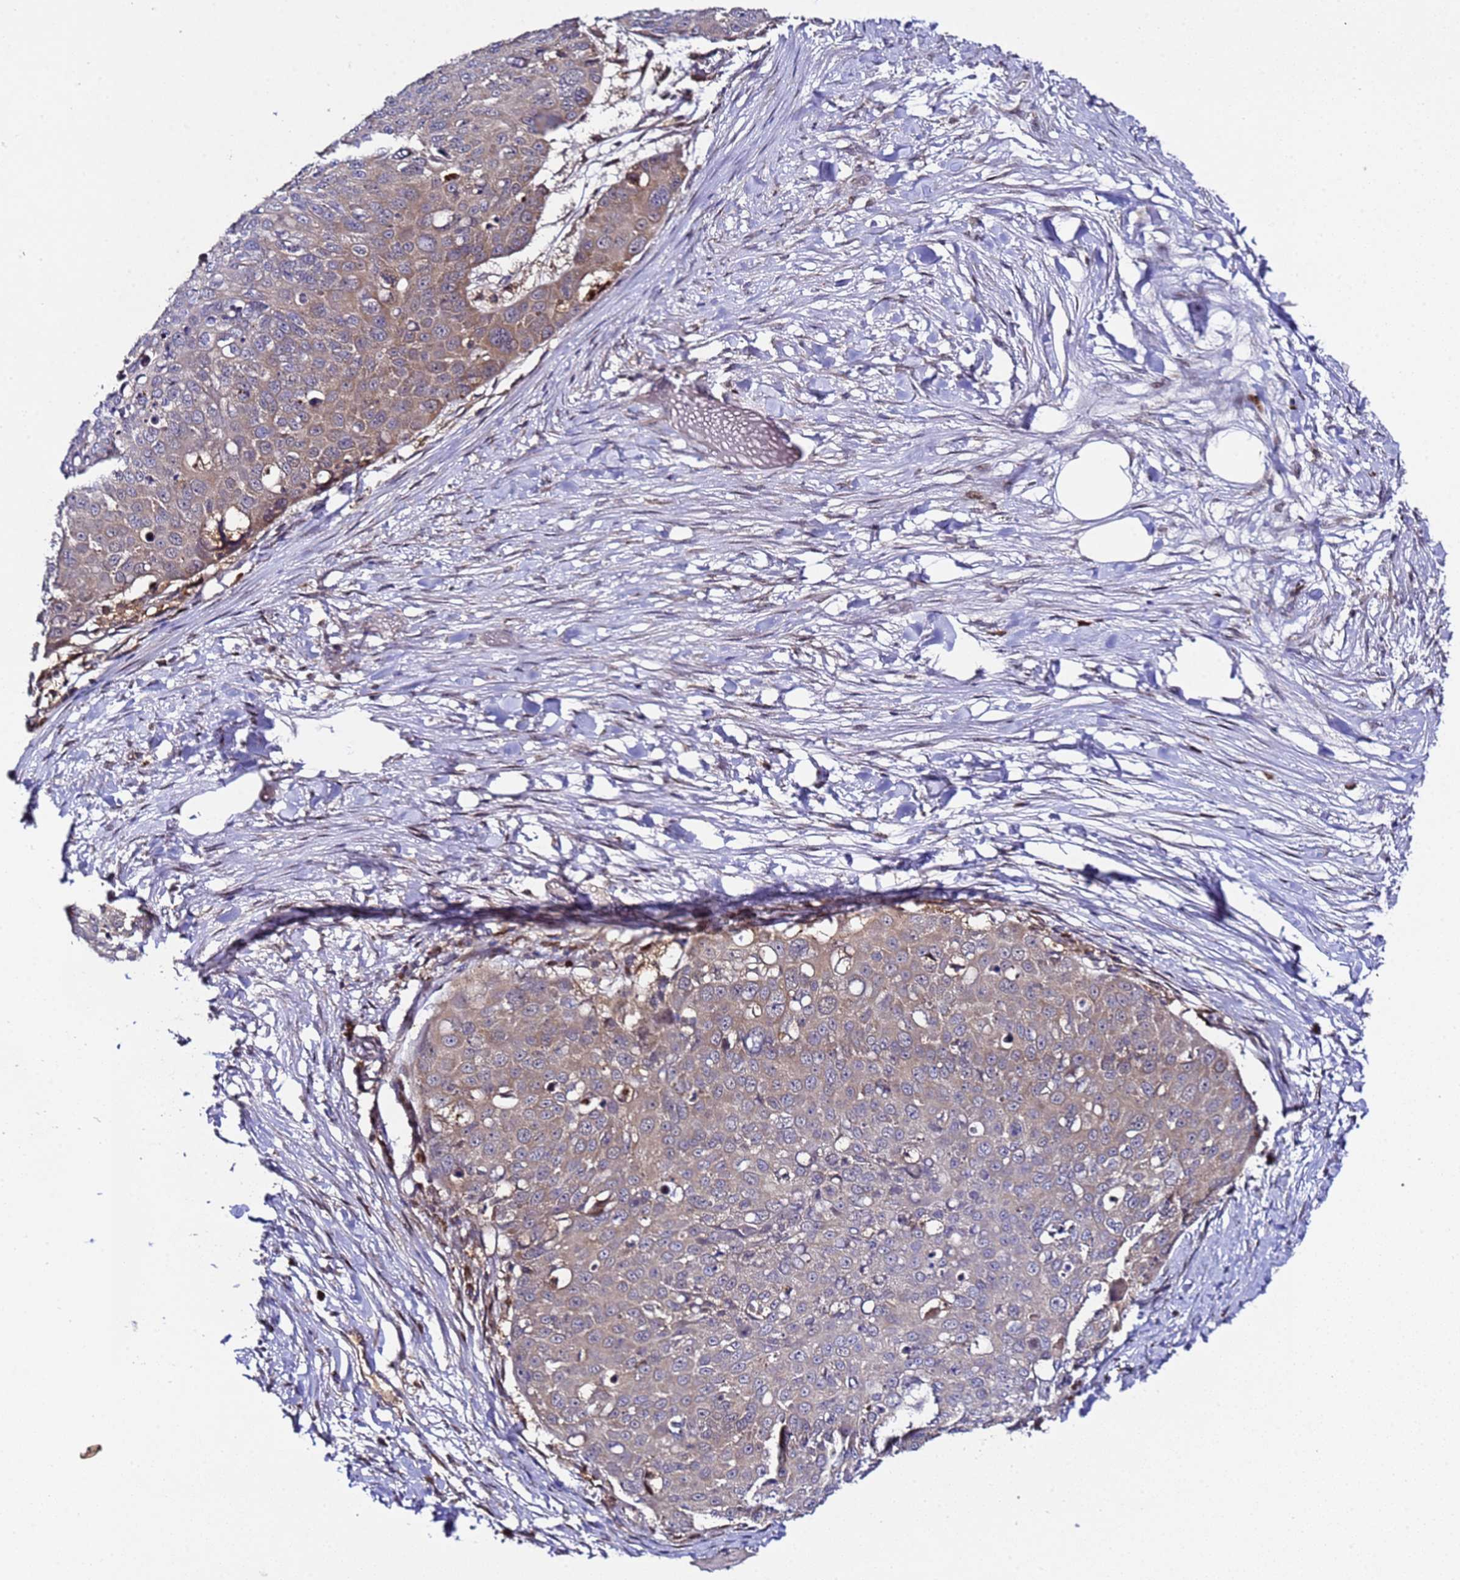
{"staining": {"intensity": "weak", "quantity": ">75%", "location": "cytoplasmic/membranous"}, "tissue": "skin cancer", "cell_type": "Tumor cells", "image_type": "cancer", "snomed": [{"axis": "morphology", "description": "Squamous cell carcinoma, NOS"}, {"axis": "topography", "description": "Skin"}], "caption": "Immunohistochemical staining of skin cancer exhibits low levels of weak cytoplasmic/membranous staining in about >75% of tumor cells.", "gene": "ALG3", "patient": {"sex": "male", "age": 71}}